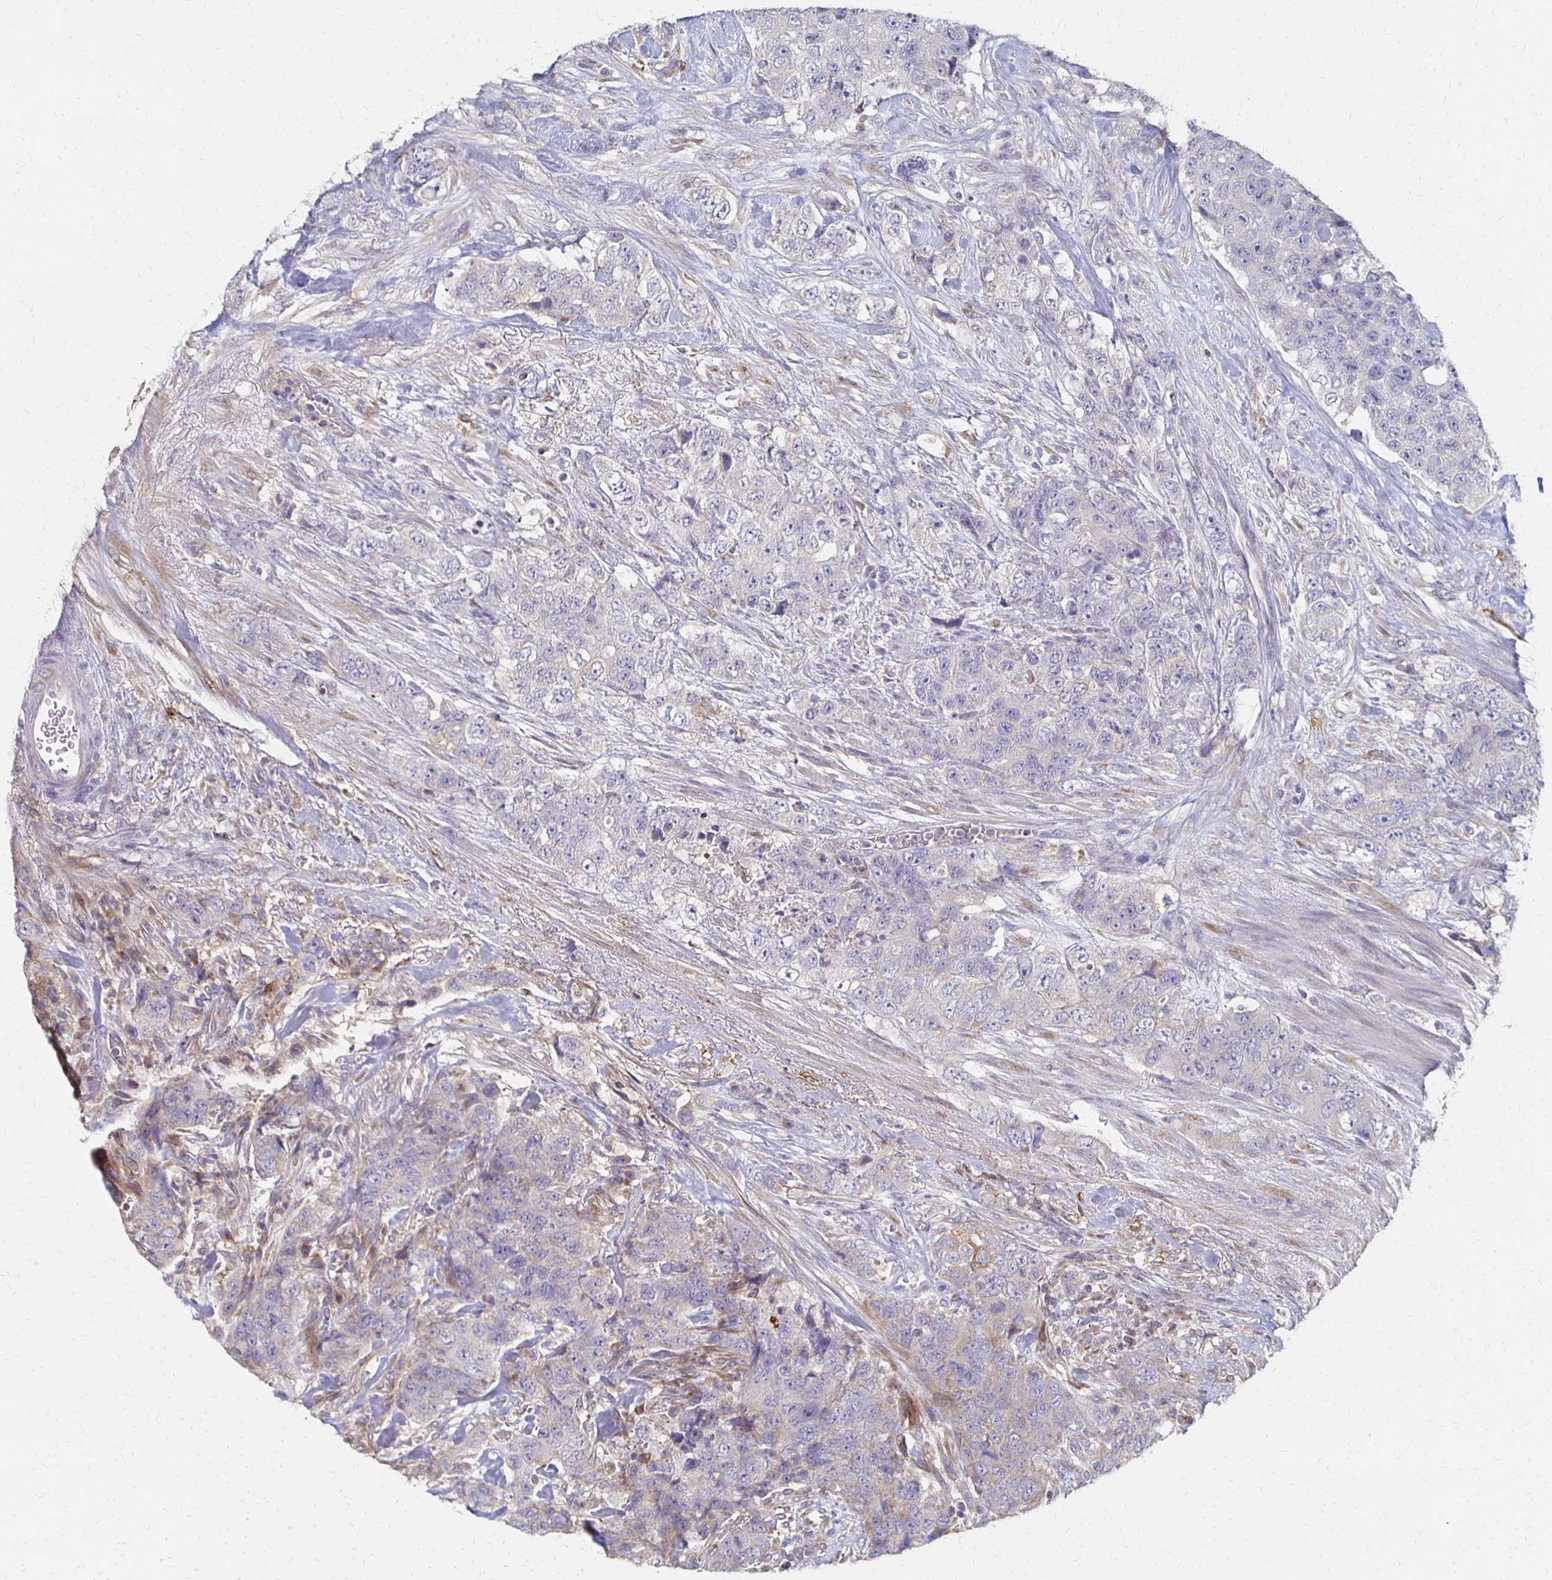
{"staining": {"intensity": "negative", "quantity": "none", "location": "none"}, "tissue": "urothelial cancer", "cell_type": "Tumor cells", "image_type": "cancer", "snomed": [{"axis": "morphology", "description": "Urothelial carcinoma, High grade"}, {"axis": "topography", "description": "Urinary bladder"}], "caption": "The immunohistochemistry (IHC) photomicrograph has no significant positivity in tumor cells of high-grade urothelial carcinoma tissue. (Brightfield microscopy of DAB (3,3'-diaminobenzidine) immunohistochemistry (IHC) at high magnification).", "gene": "CX3CR1", "patient": {"sex": "female", "age": 78}}